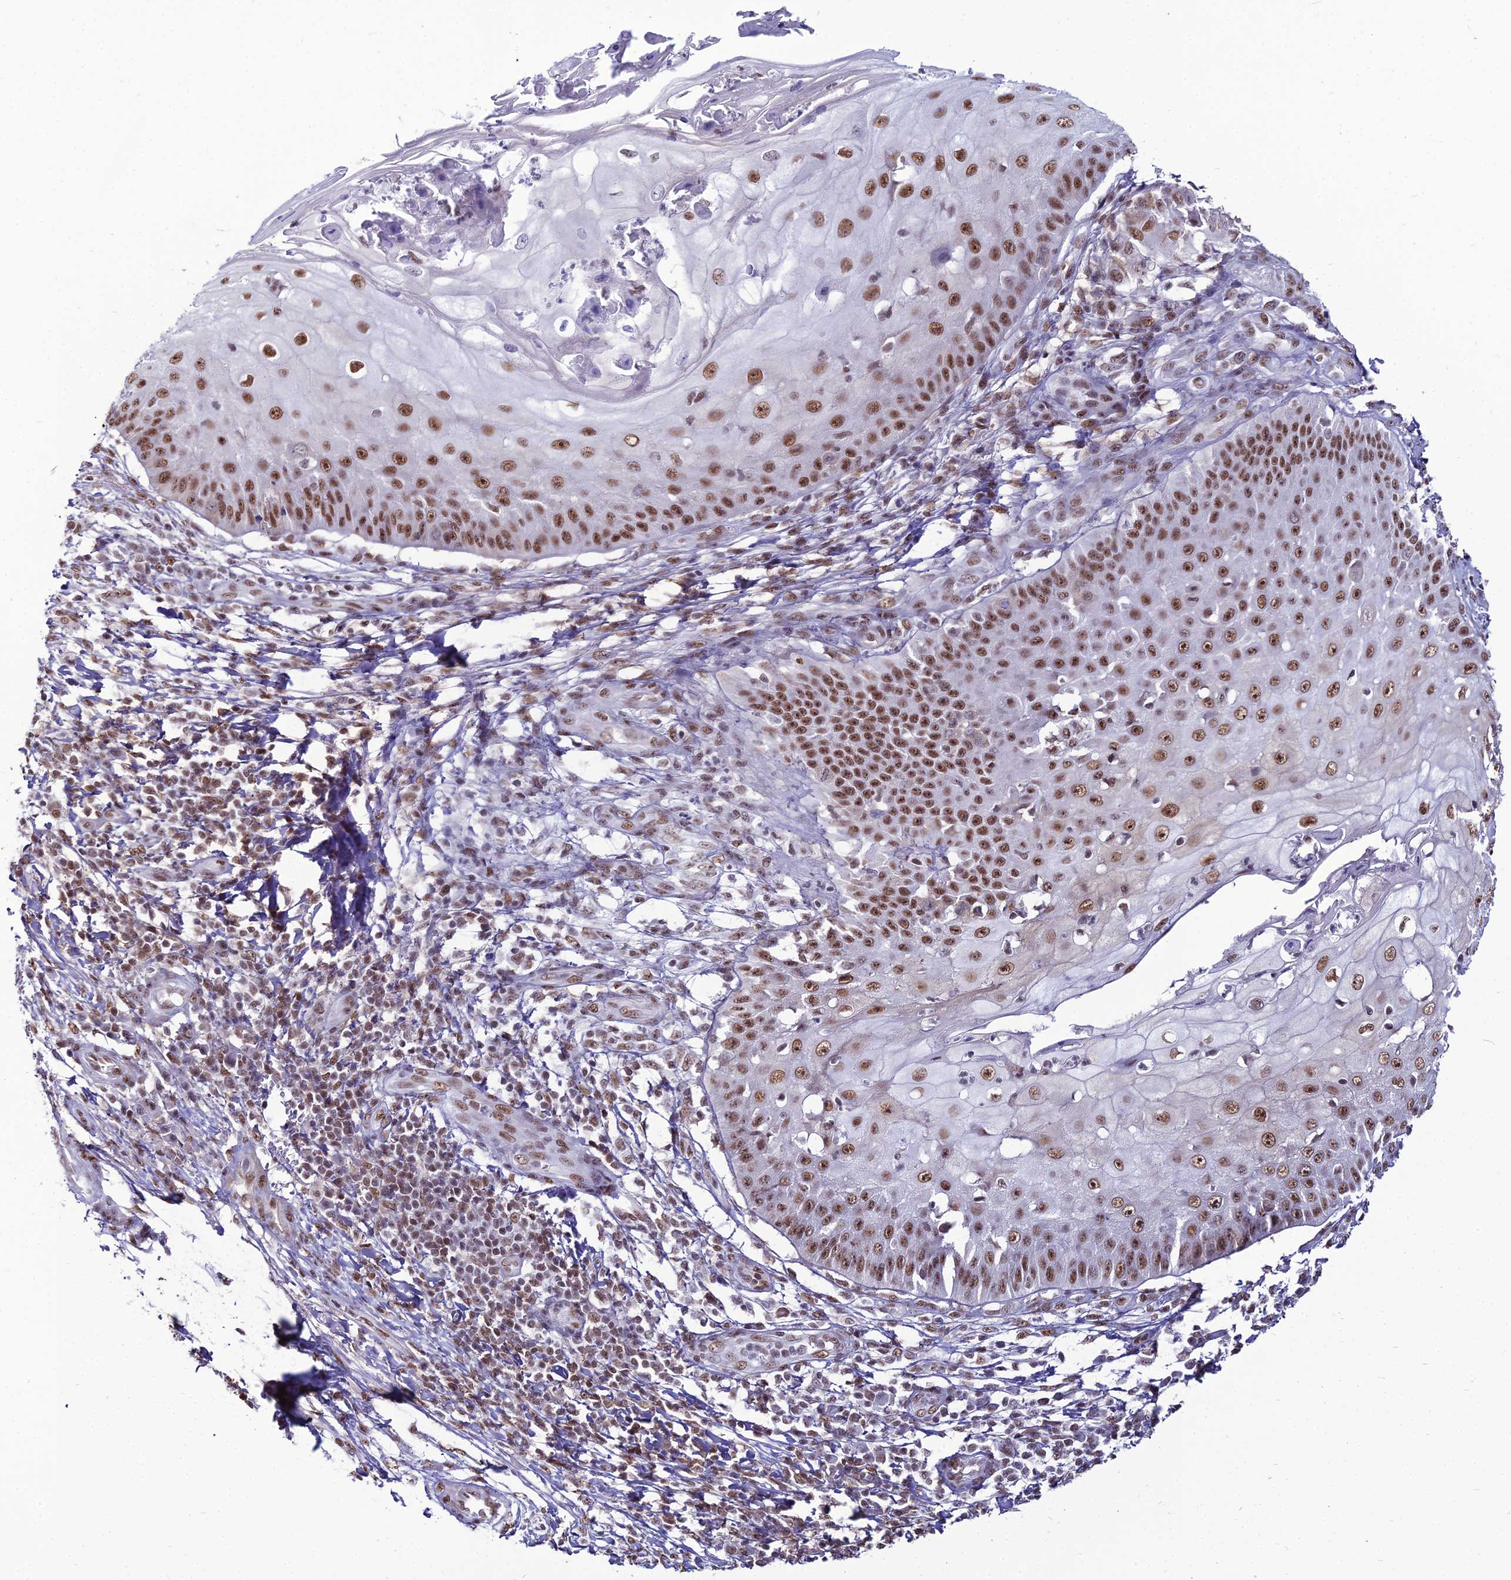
{"staining": {"intensity": "moderate", "quantity": ">75%", "location": "nuclear"}, "tissue": "skin cancer", "cell_type": "Tumor cells", "image_type": "cancer", "snomed": [{"axis": "morphology", "description": "Squamous cell carcinoma, NOS"}, {"axis": "topography", "description": "Skin"}], "caption": "A micrograph of human skin cancer (squamous cell carcinoma) stained for a protein reveals moderate nuclear brown staining in tumor cells.", "gene": "RBM12", "patient": {"sex": "male", "age": 70}}